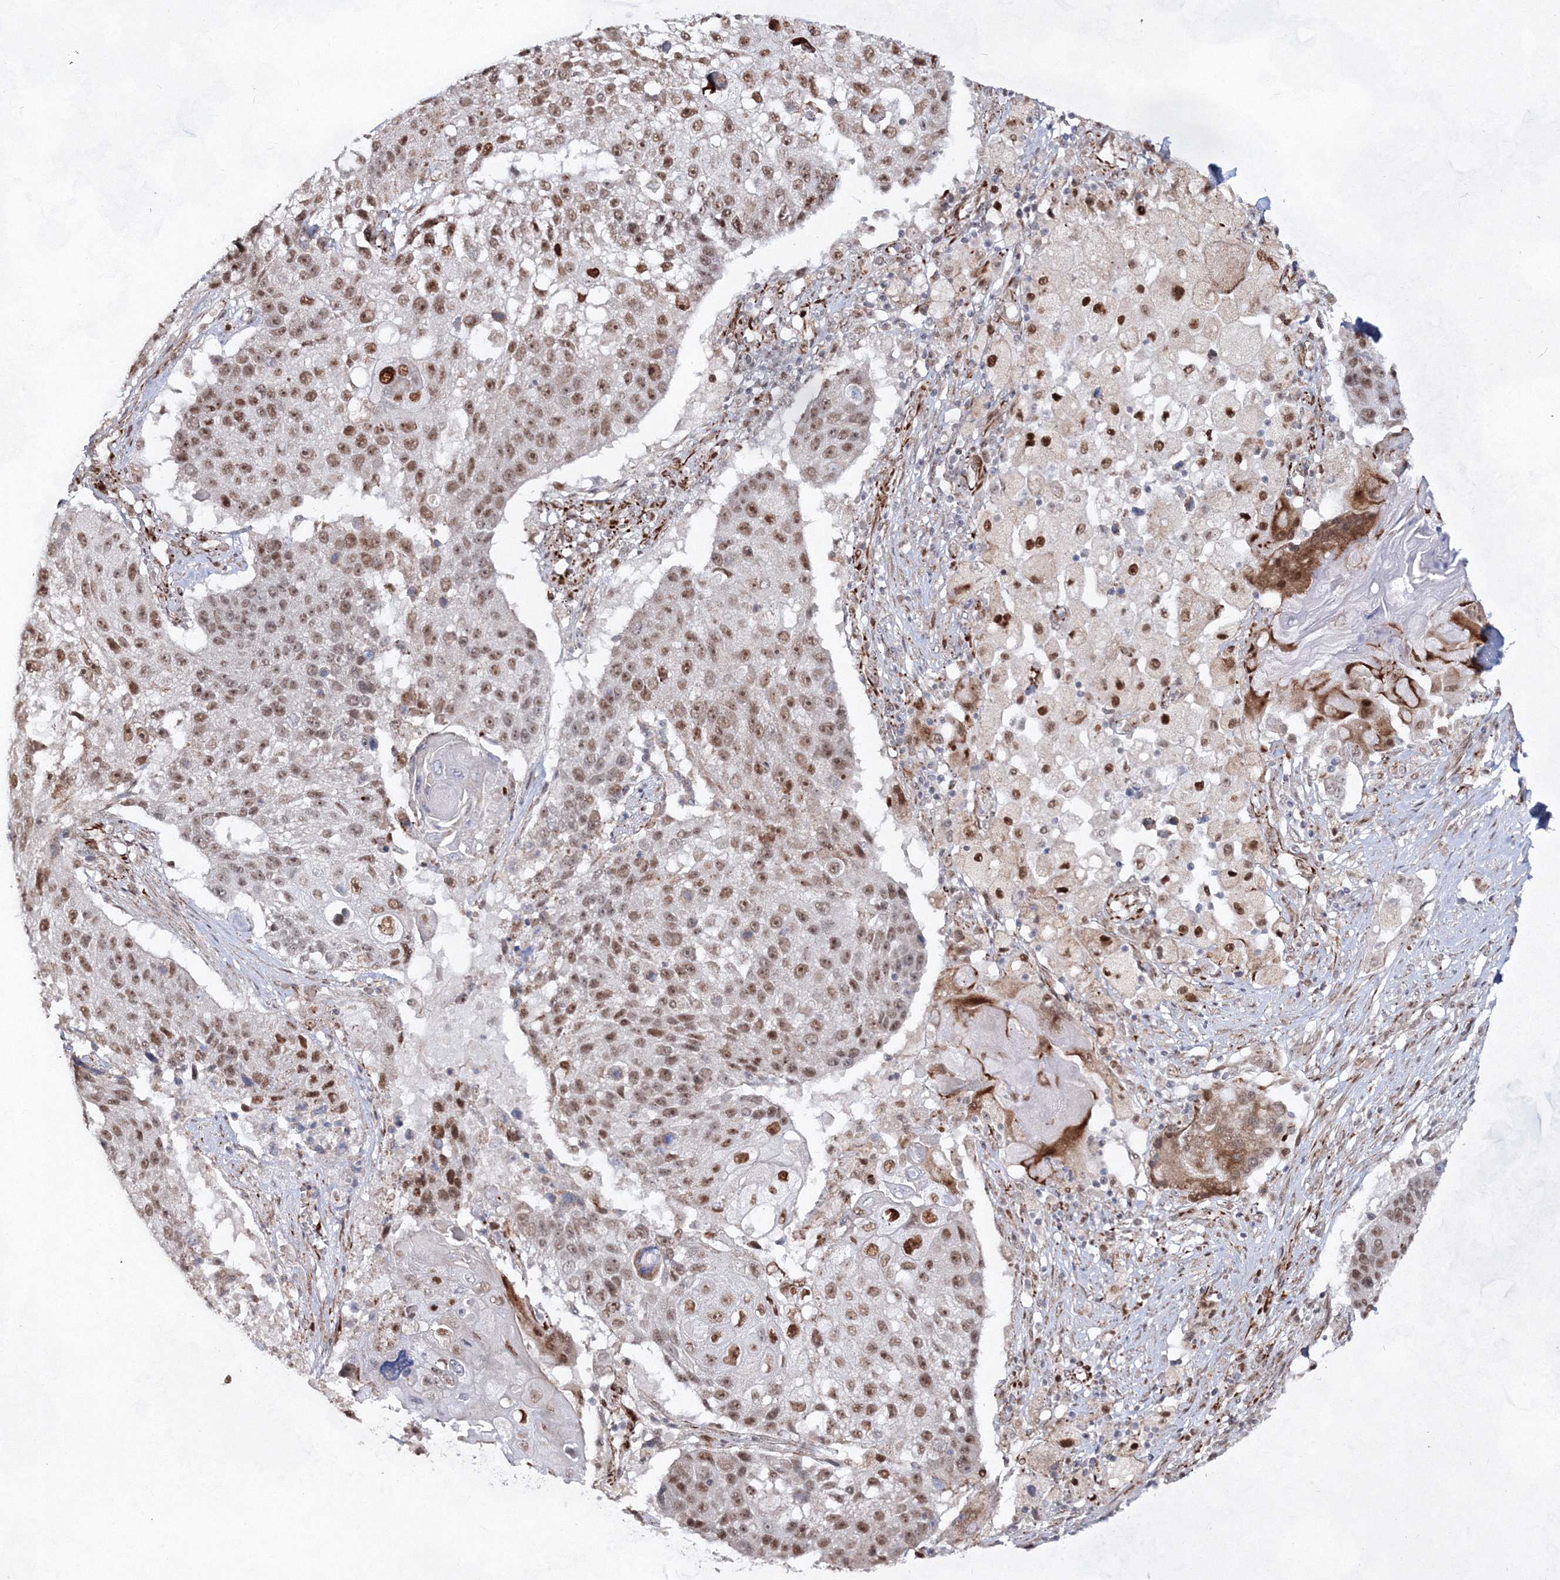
{"staining": {"intensity": "moderate", "quantity": ">75%", "location": "nuclear"}, "tissue": "lung cancer", "cell_type": "Tumor cells", "image_type": "cancer", "snomed": [{"axis": "morphology", "description": "Squamous cell carcinoma, NOS"}, {"axis": "topography", "description": "Lung"}], "caption": "Protein expression analysis of squamous cell carcinoma (lung) reveals moderate nuclear positivity in about >75% of tumor cells.", "gene": "SNIP1", "patient": {"sex": "male", "age": 61}}